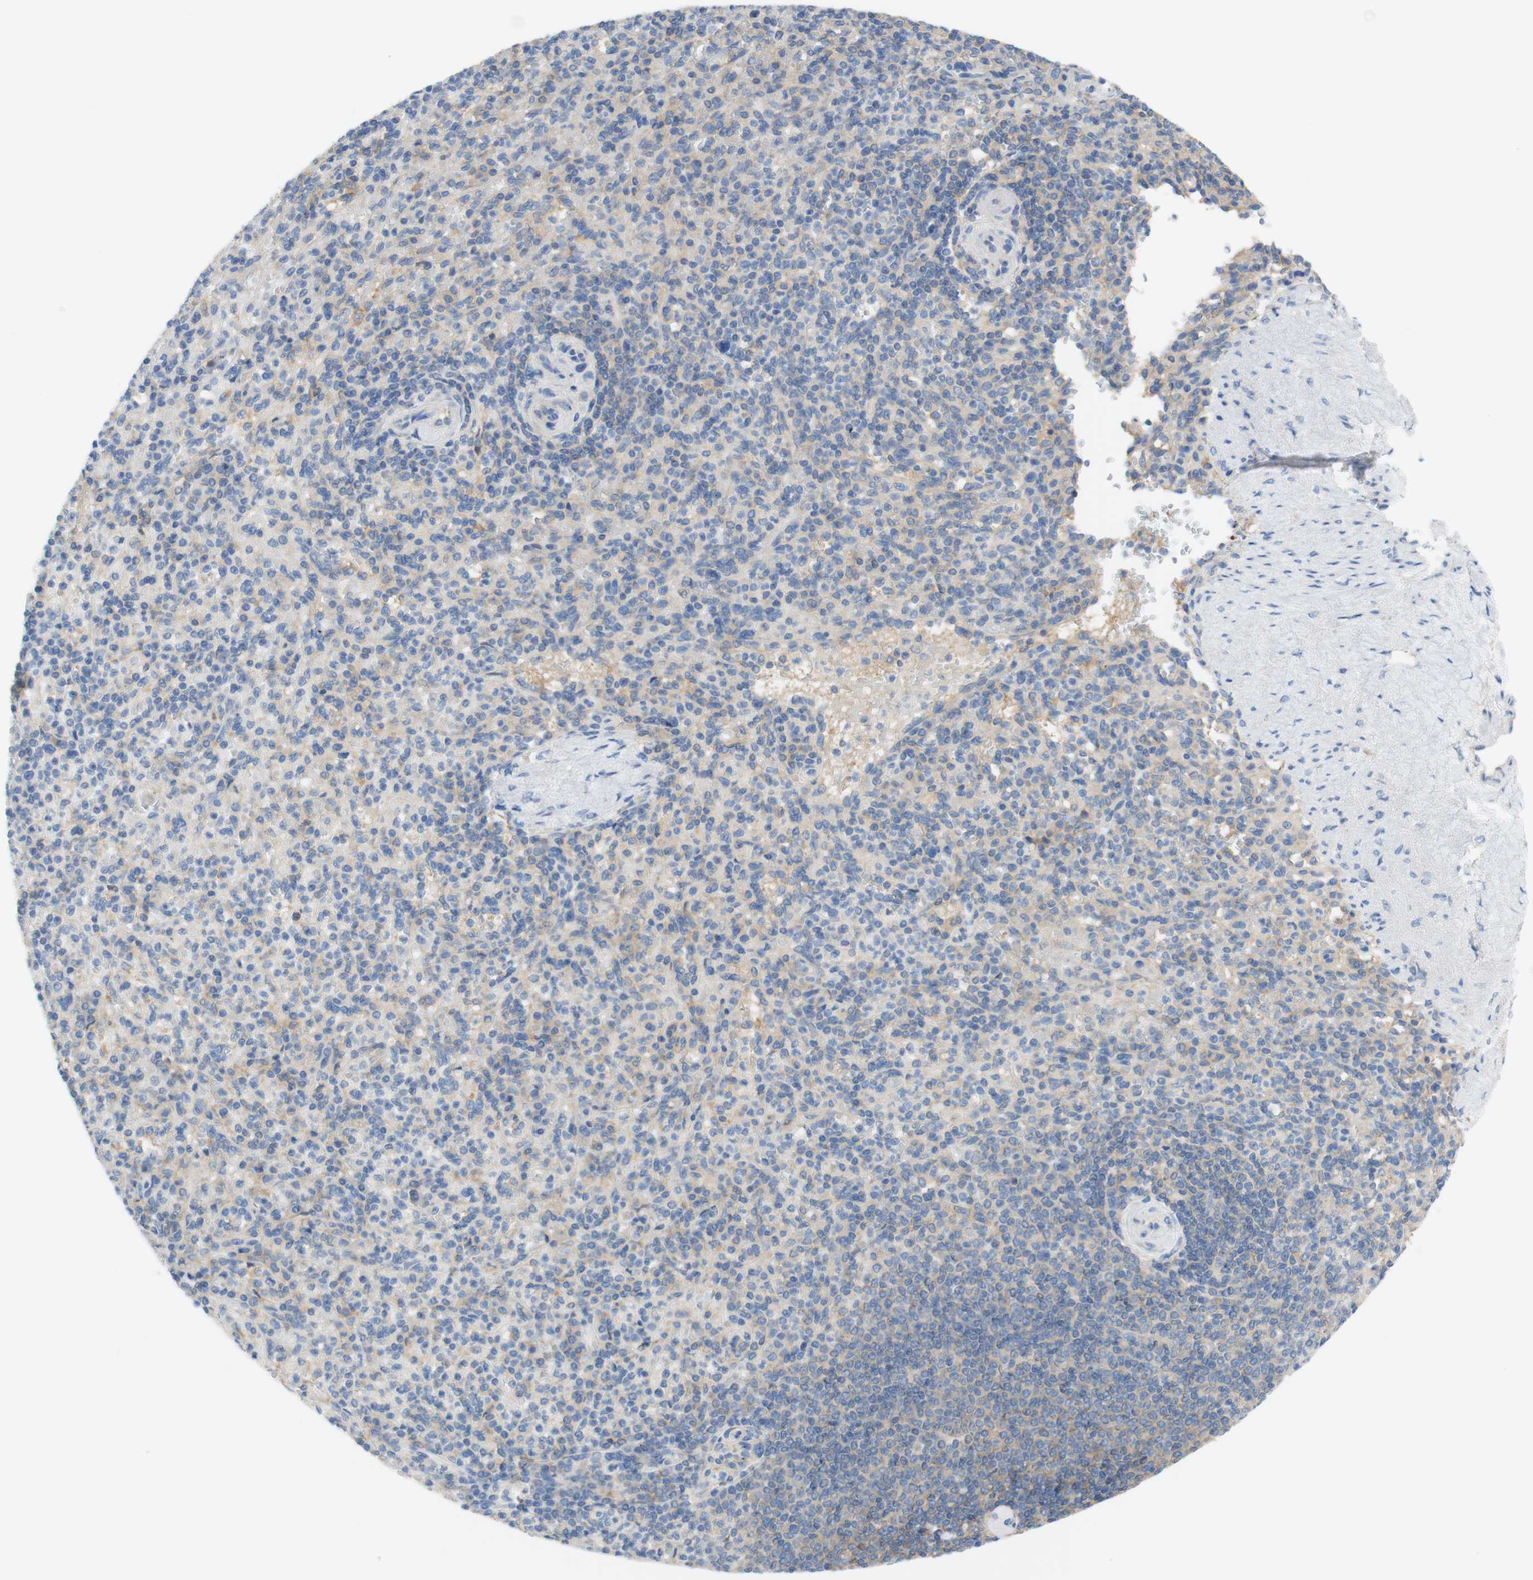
{"staining": {"intensity": "negative", "quantity": "none", "location": "none"}, "tissue": "spleen", "cell_type": "Cells in red pulp", "image_type": "normal", "snomed": [{"axis": "morphology", "description": "Normal tissue, NOS"}, {"axis": "topography", "description": "Spleen"}], "caption": "This is an IHC micrograph of benign spleen. There is no expression in cells in red pulp.", "gene": "ATP2B1", "patient": {"sex": "female", "age": 74}}